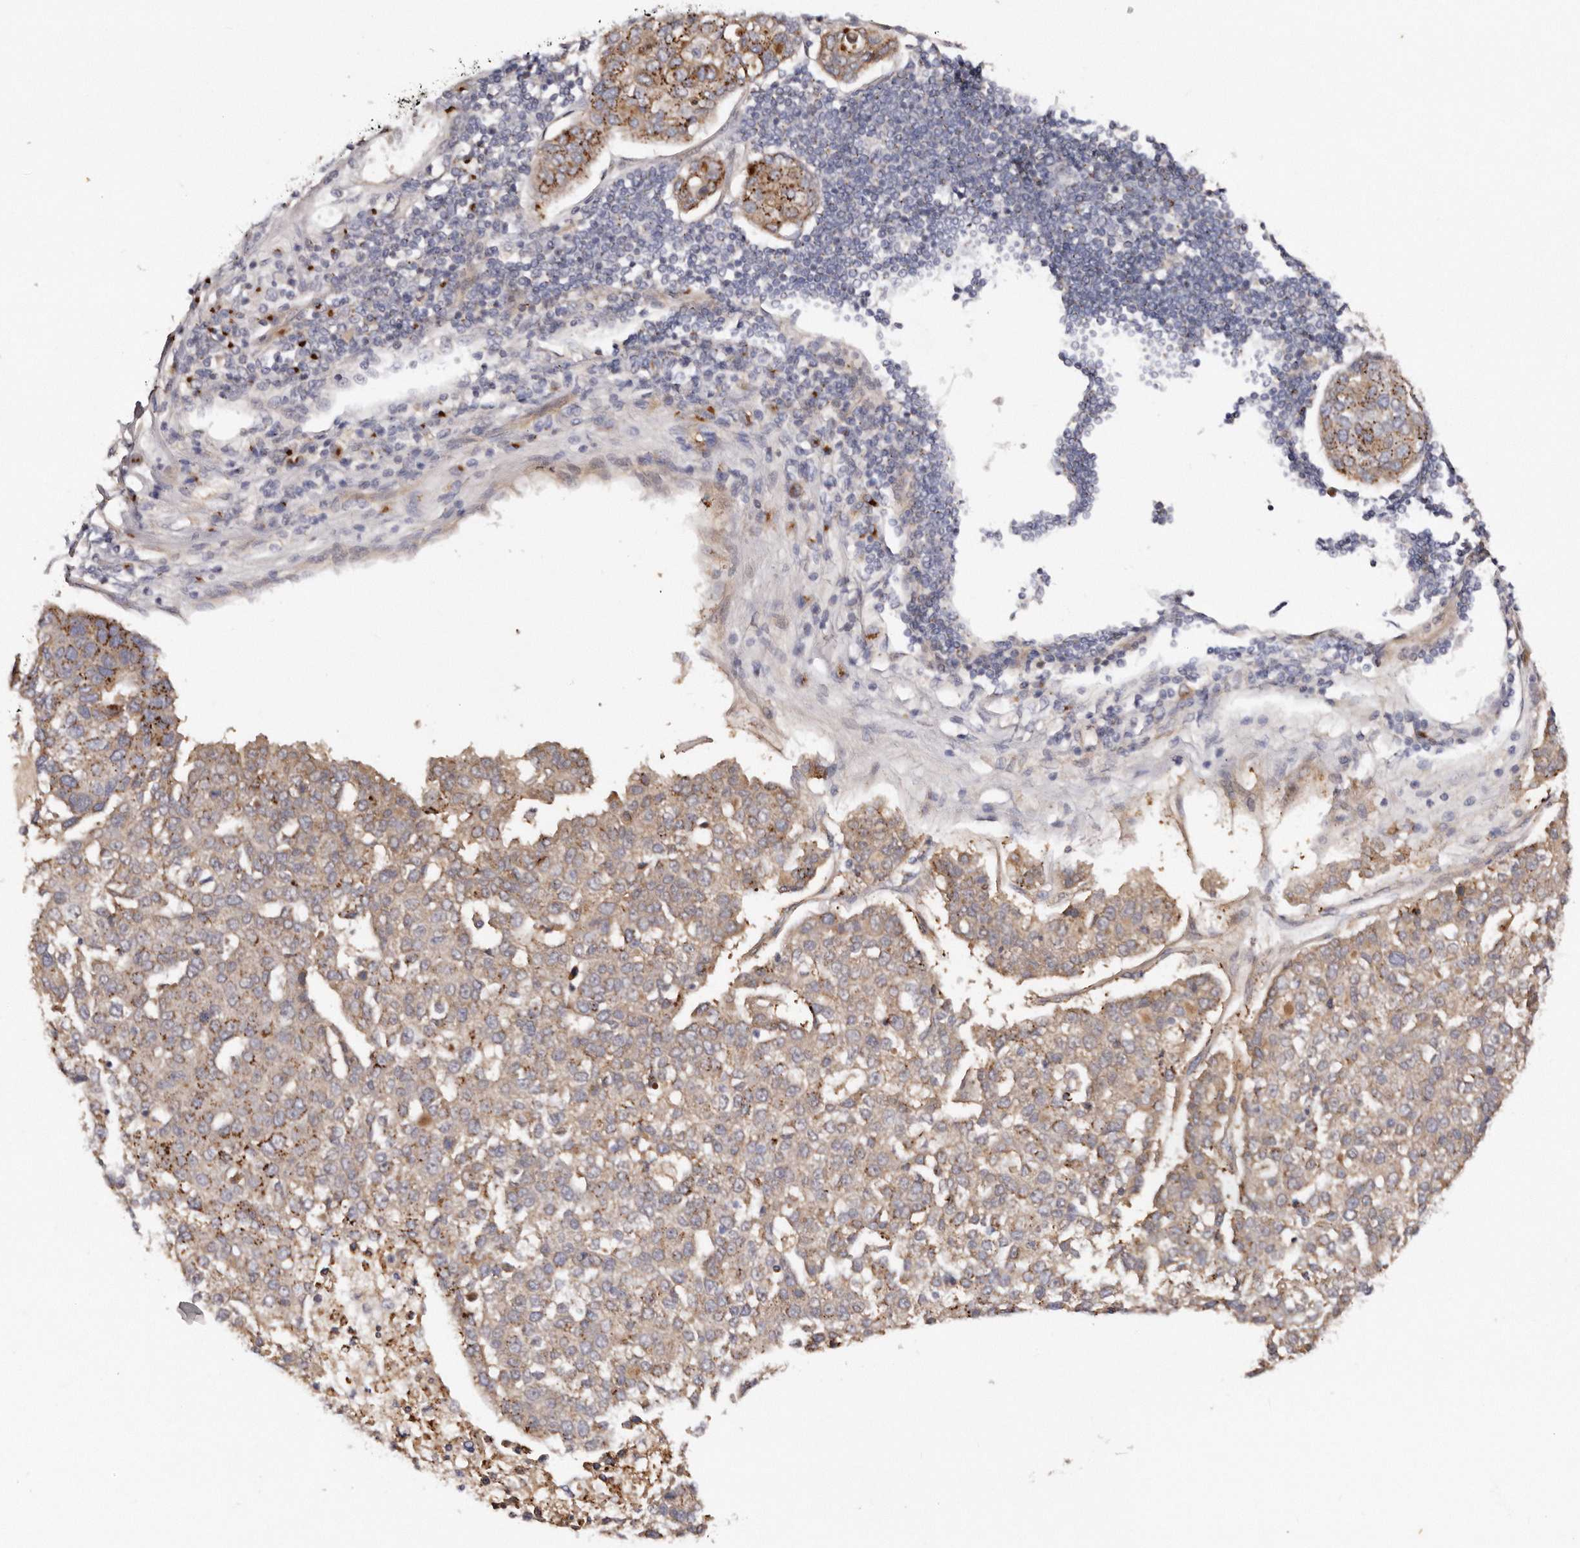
{"staining": {"intensity": "moderate", "quantity": ">75%", "location": "cytoplasmic/membranous"}, "tissue": "pancreatic cancer", "cell_type": "Tumor cells", "image_type": "cancer", "snomed": [{"axis": "morphology", "description": "Adenocarcinoma, NOS"}, {"axis": "topography", "description": "Pancreas"}], "caption": "Human pancreatic cancer (adenocarcinoma) stained with a brown dye displays moderate cytoplasmic/membranous positive positivity in approximately >75% of tumor cells.", "gene": "DACT2", "patient": {"sex": "female", "age": 61}}